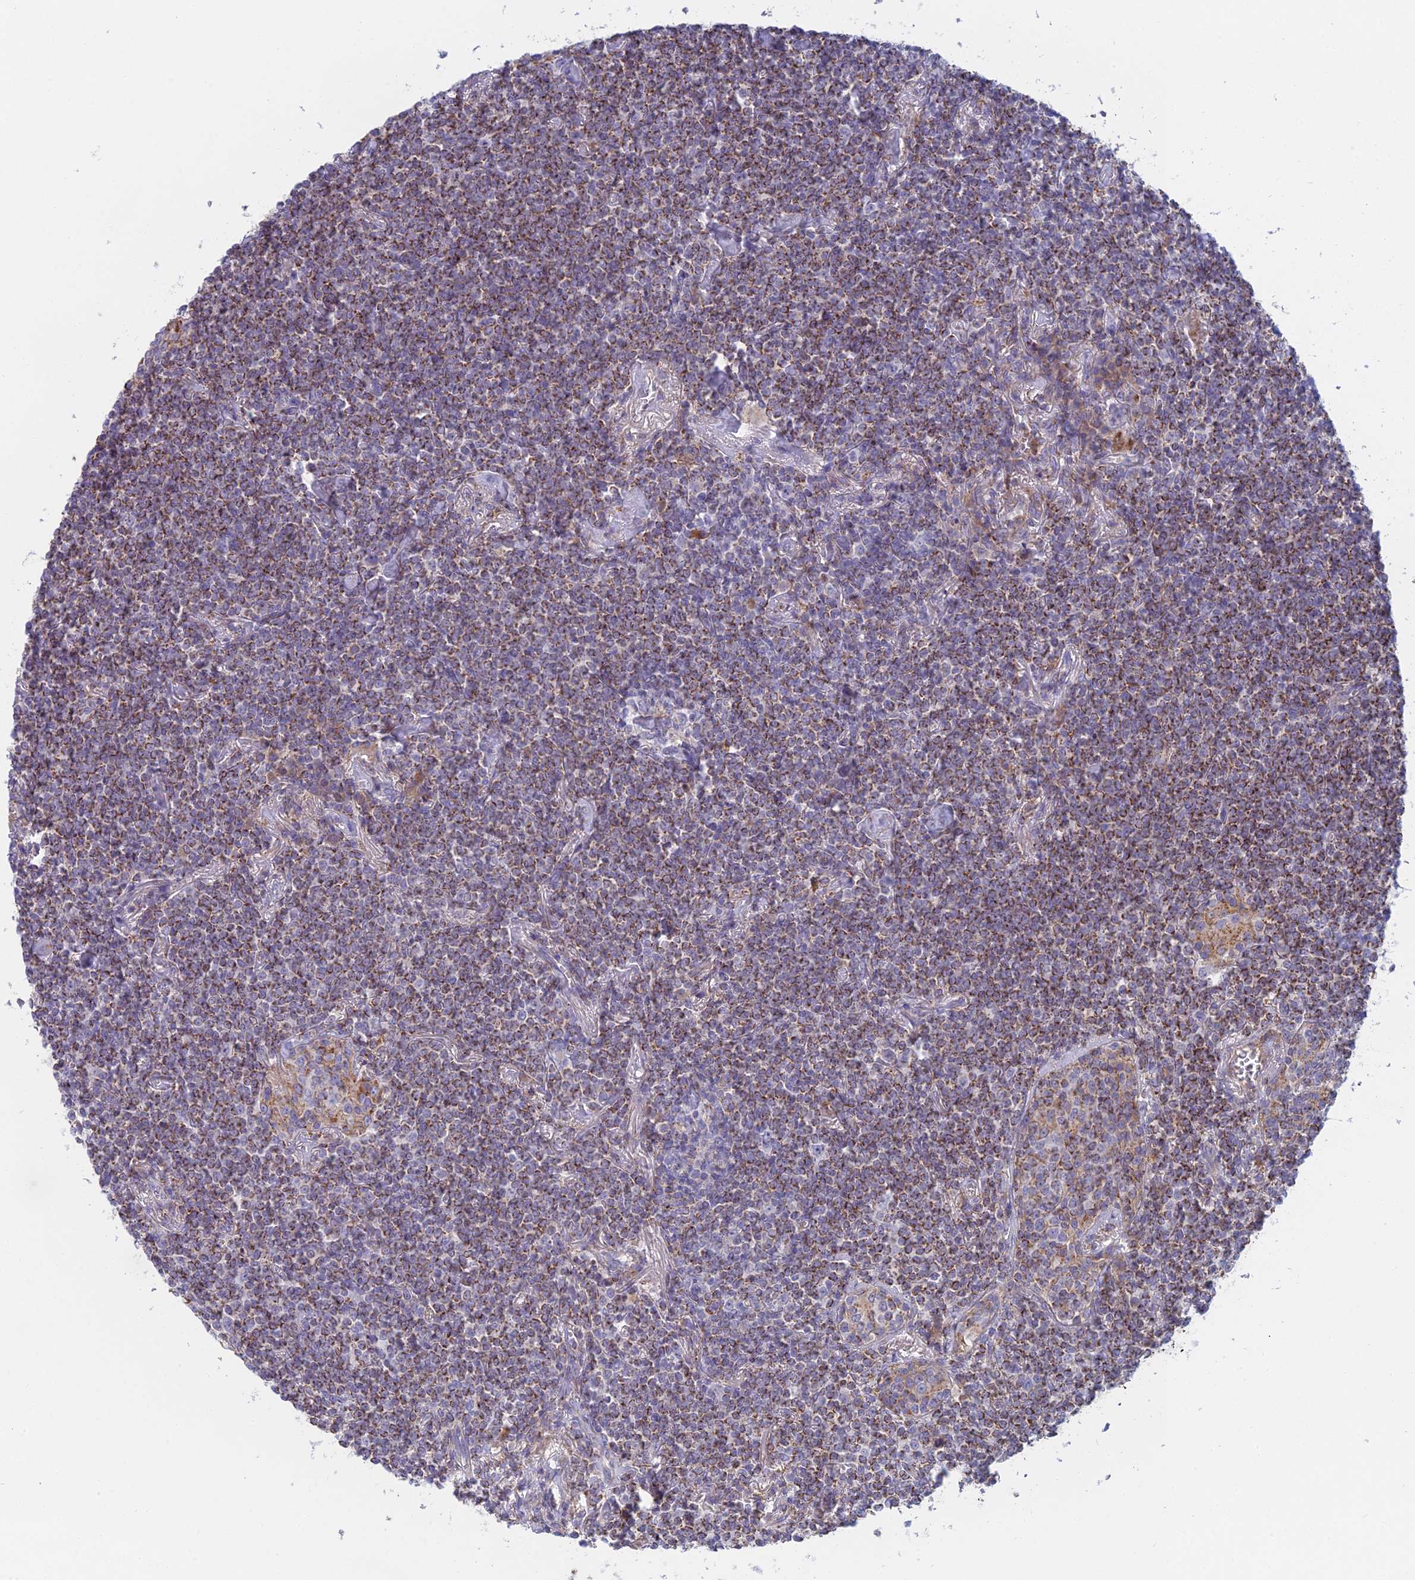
{"staining": {"intensity": "moderate", "quantity": ">75%", "location": "cytoplasmic/membranous"}, "tissue": "lymphoma", "cell_type": "Tumor cells", "image_type": "cancer", "snomed": [{"axis": "morphology", "description": "Malignant lymphoma, non-Hodgkin's type, Low grade"}, {"axis": "topography", "description": "Lung"}], "caption": "Malignant lymphoma, non-Hodgkin's type (low-grade) tissue displays moderate cytoplasmic/membranous expression in about >75% of tumor cells (DAB (3,3'-diaminobenzidine) = brown stain, brightfield microscopy at high magnification).", "gene": "IFTAP", "patient": {"sex": "female", "age": 71}}